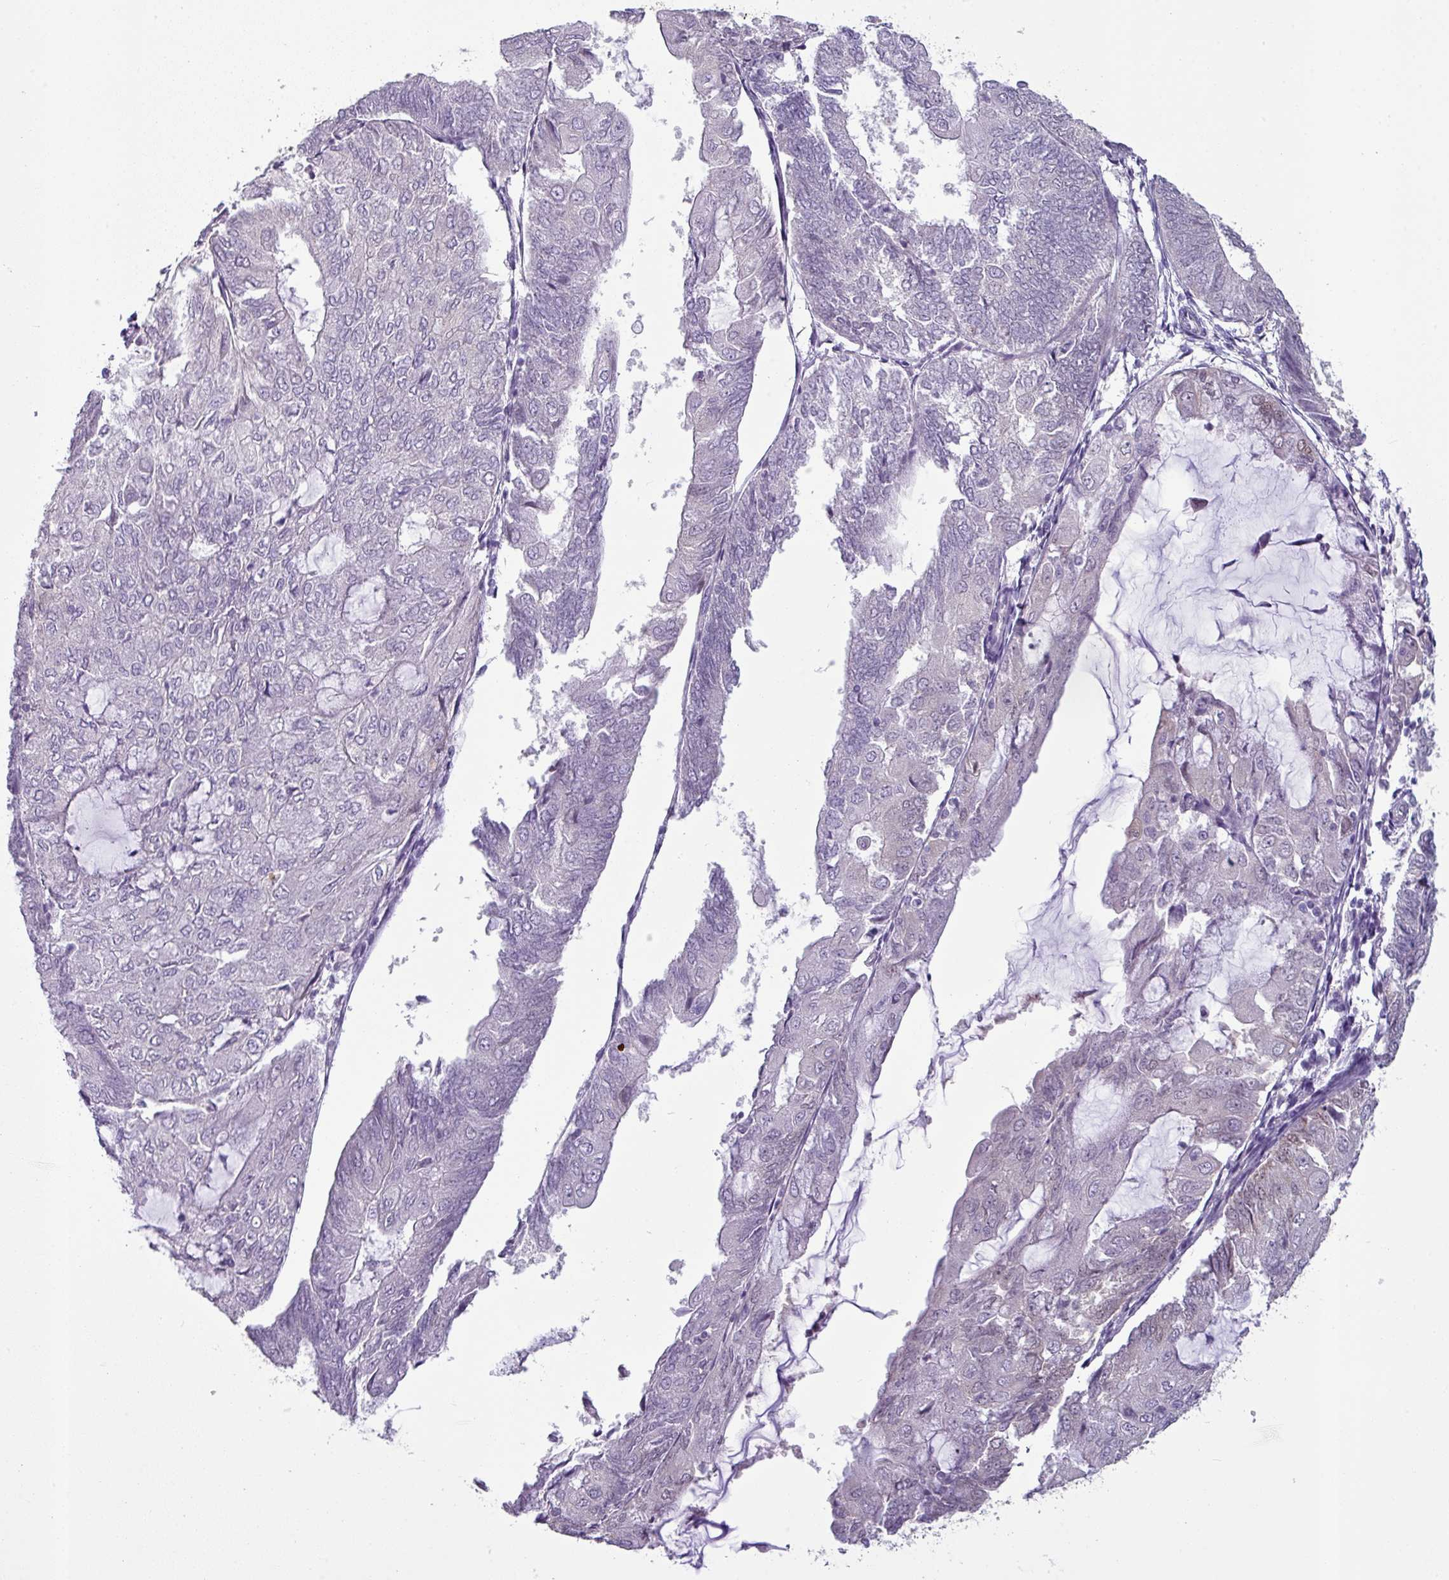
{"staining": {"intensity": "negative", "quantity": "none", "location": "none"}, "tissue": "endometrial cancer", "cell_type": "Tumor cells", "image_type": "cancer", "snomed": [{"axis": "morphology", "description": "Adenocarcinoma, NOS"}, {"axis": "topography", "description": "Endometrium"}], "caption": "Tumor cells show no significant expression in endometrial adenocarcinoma. (Brightfield microscopy of DAB (3,3'-diaminobenzidine) immunohistochemistry at high magnification).", "gene": "TTLL12", "patient": {"sex": "female", "age": 81}}